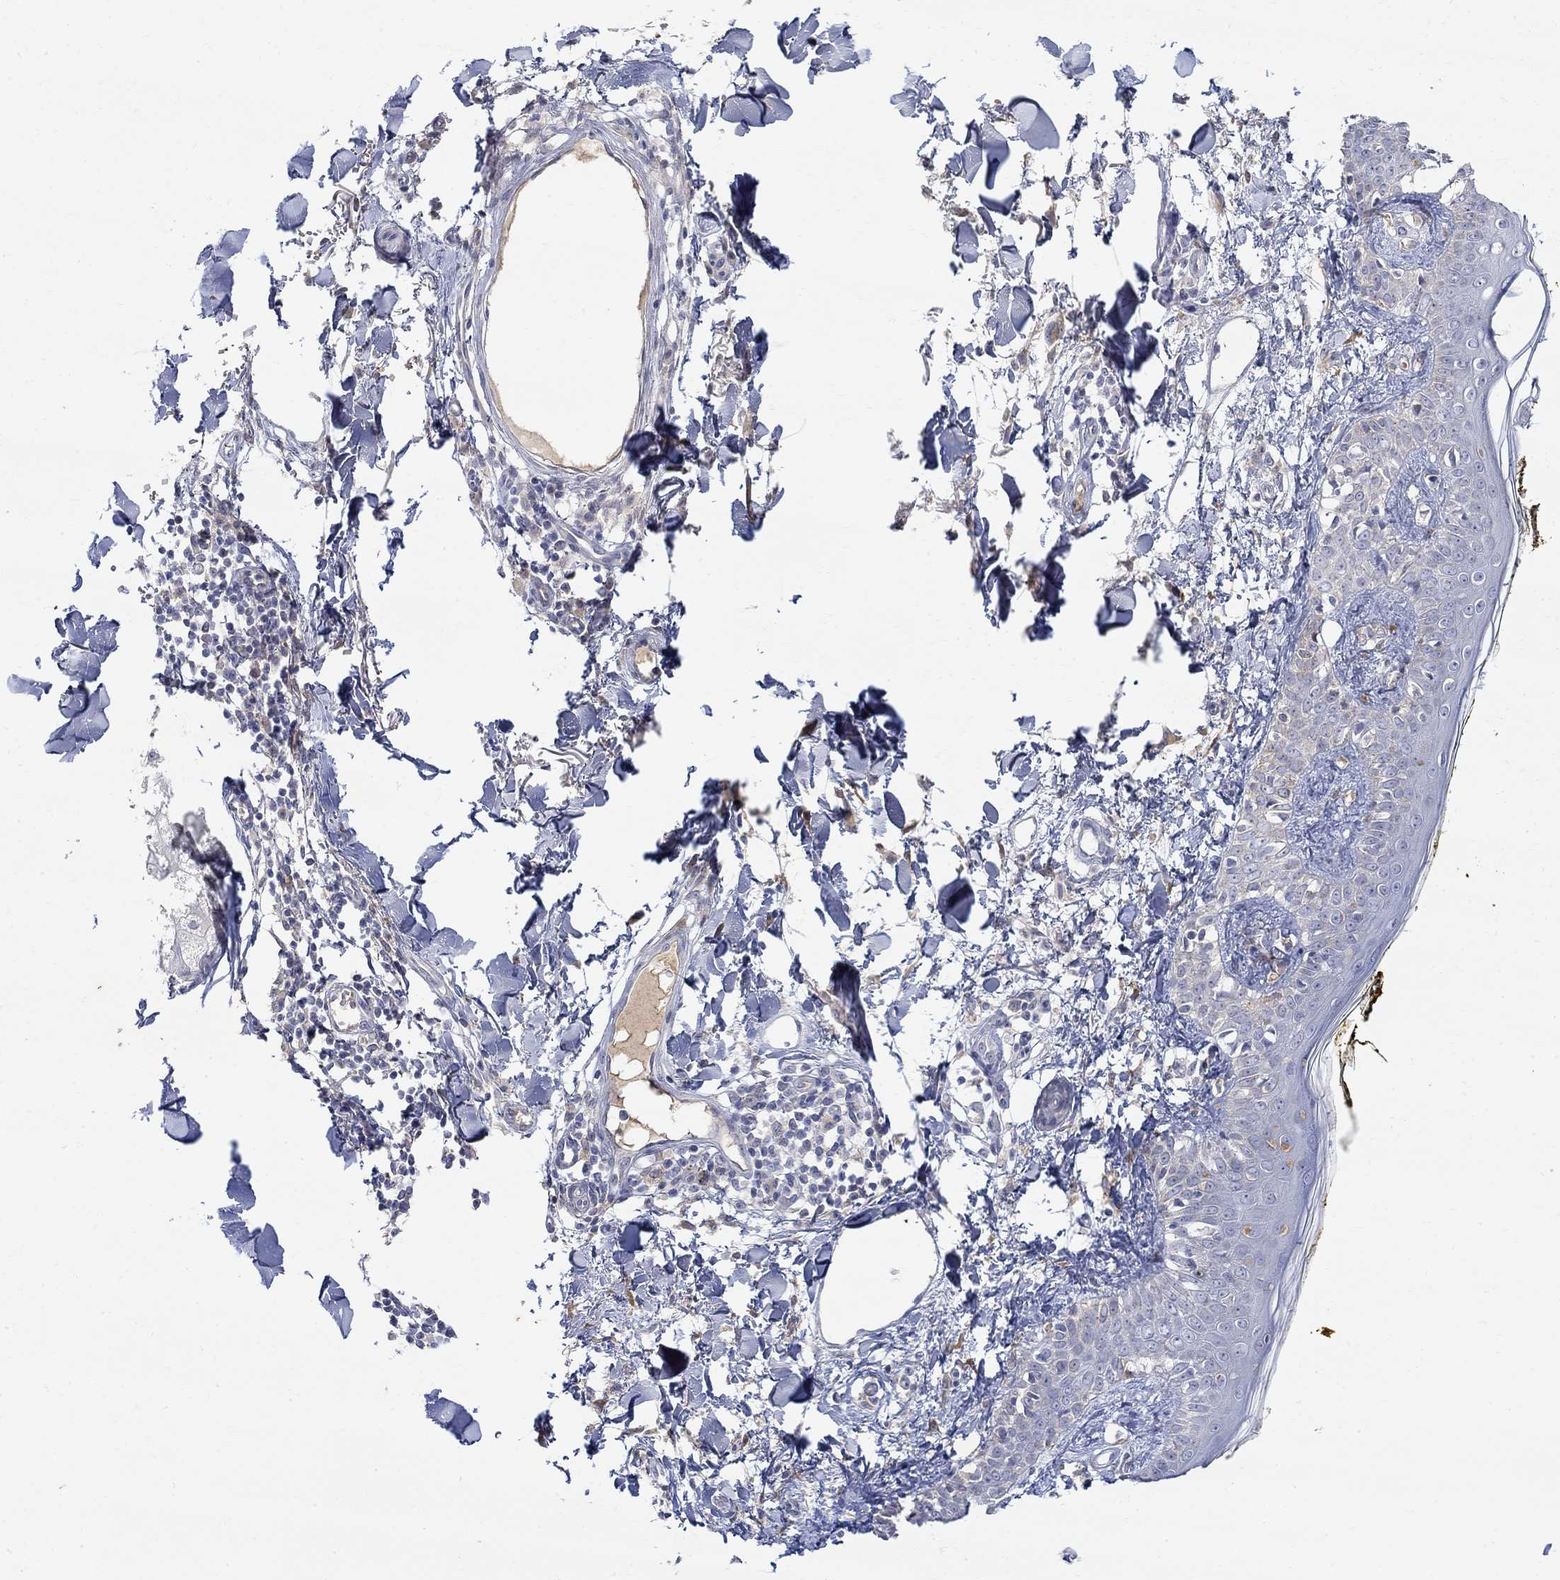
{"staining": {"intensity": "negative", "quantity": "none", "location": "none"}, "tissue": "skin", "cell_type": "Fibroblasts", "image_type": "normal", "snomed": [{"axis": "morphology", "description": "Normal tissue, NOS"}, {"axis": "topography", "description": "Skin"}], "caption": "Histopathology image shows no protein positivity in fibroblasts of benign skin.", "gene": "FNDC5", "patient": {"sex": "male", "age": 76}}